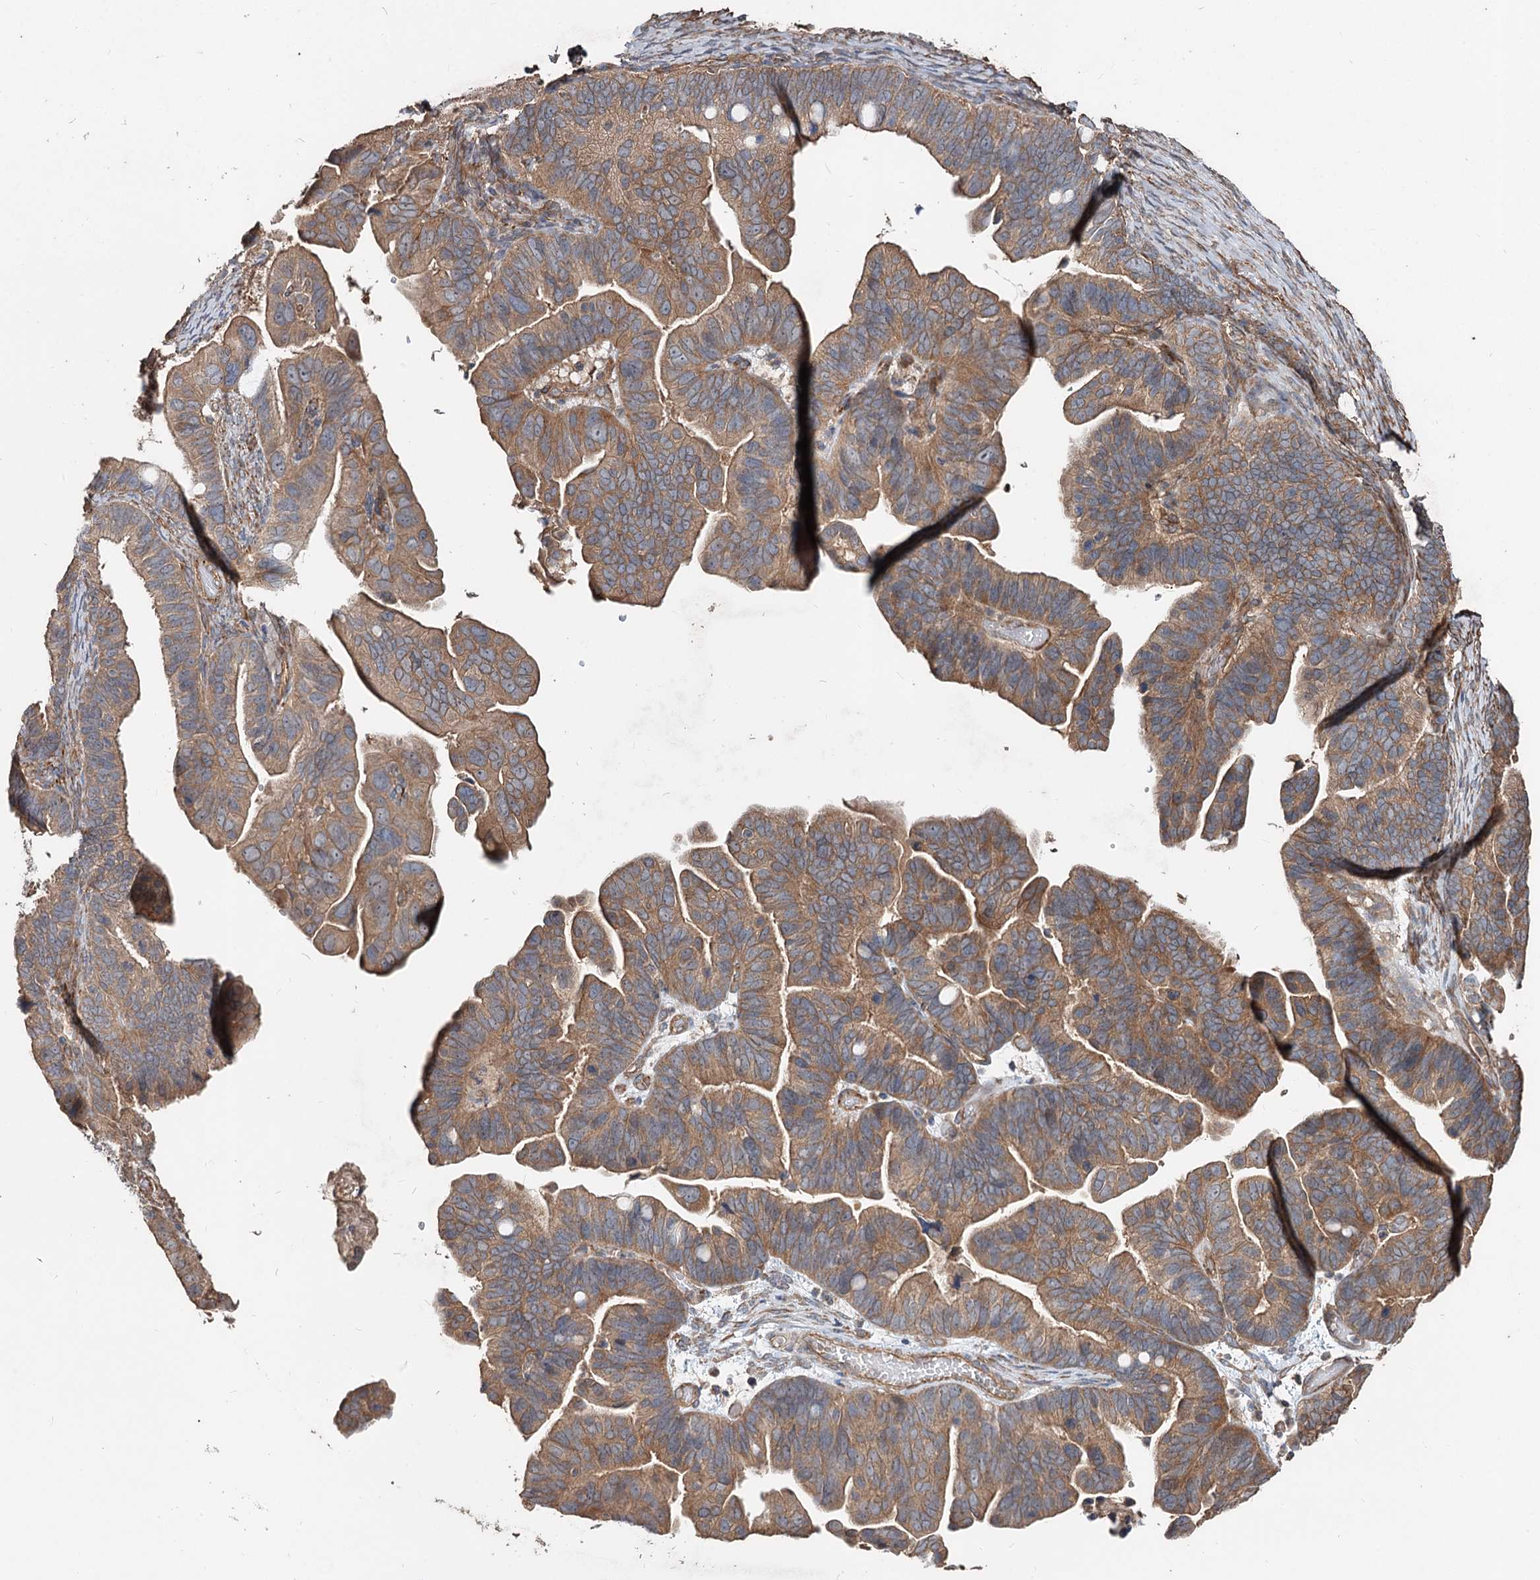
{"staining": {"intensity": "moderate", "quantity": ">75%", "location": "cytoplasmic/membranous"}, "tissue": "ovarian cancer", "cell_type": "Tumor cells", "image_type": "cancer", "snomed": [{"axis": "morphology", "description": "Cystadenocarcinoma, serous, NOS"}, {"axis": "topography", "description": "Ovary"}], "caption": "Ovarian serous cystadenocarcinoma stained with IHC shows moderate cytoplasmic/membranous expression in approximately >75% of tumor cells.", "gene": "SPART", "patient": {"sex": "female", "age": 56}}